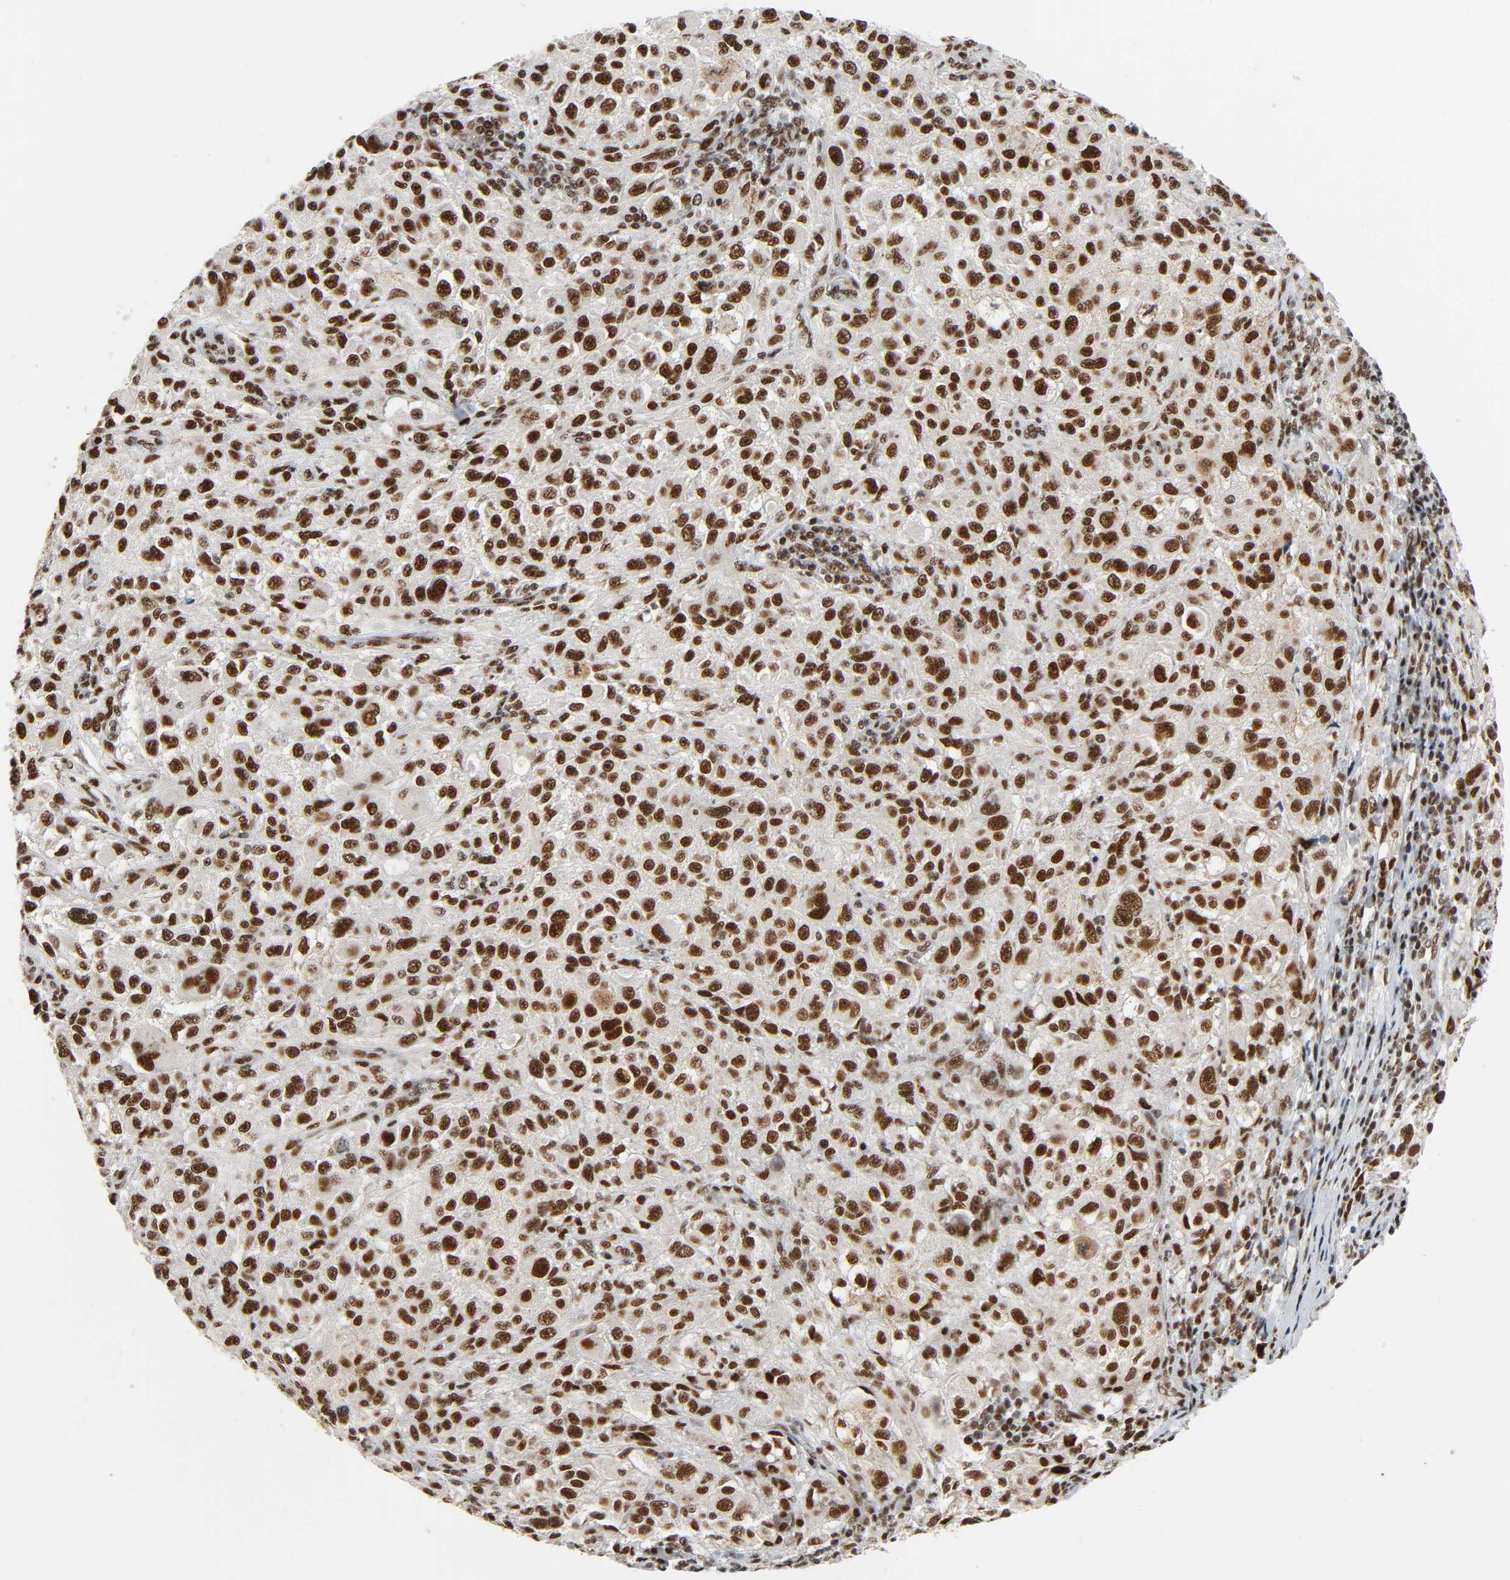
{"staining": {"intensity": "strong", "quantity": ">75%", "location": "nuclear"}, "tissue": "melanoma", "cell_type": "Tumor cells", "image_type": "cancer", "snomed": [{"axis": "morphology", "description": "Necrosis, NOS"}, {"axis": "morphology", "description": "Malignant melanoma, NOS"}, {"axis": "topography", "description": "Skin"}], "caption": "The histopathology image displays immunohistochemical staining of malignant melanoma. There is strong nuclear expression is appreciated in approximately >75% of tumor cells. (DAB (3,3'-diaminobenzidine) IHC, brown staining for protein, blue staining for nuclei).", "gene": "CDK9", "patient": {"sex": "female", "age": 87}}